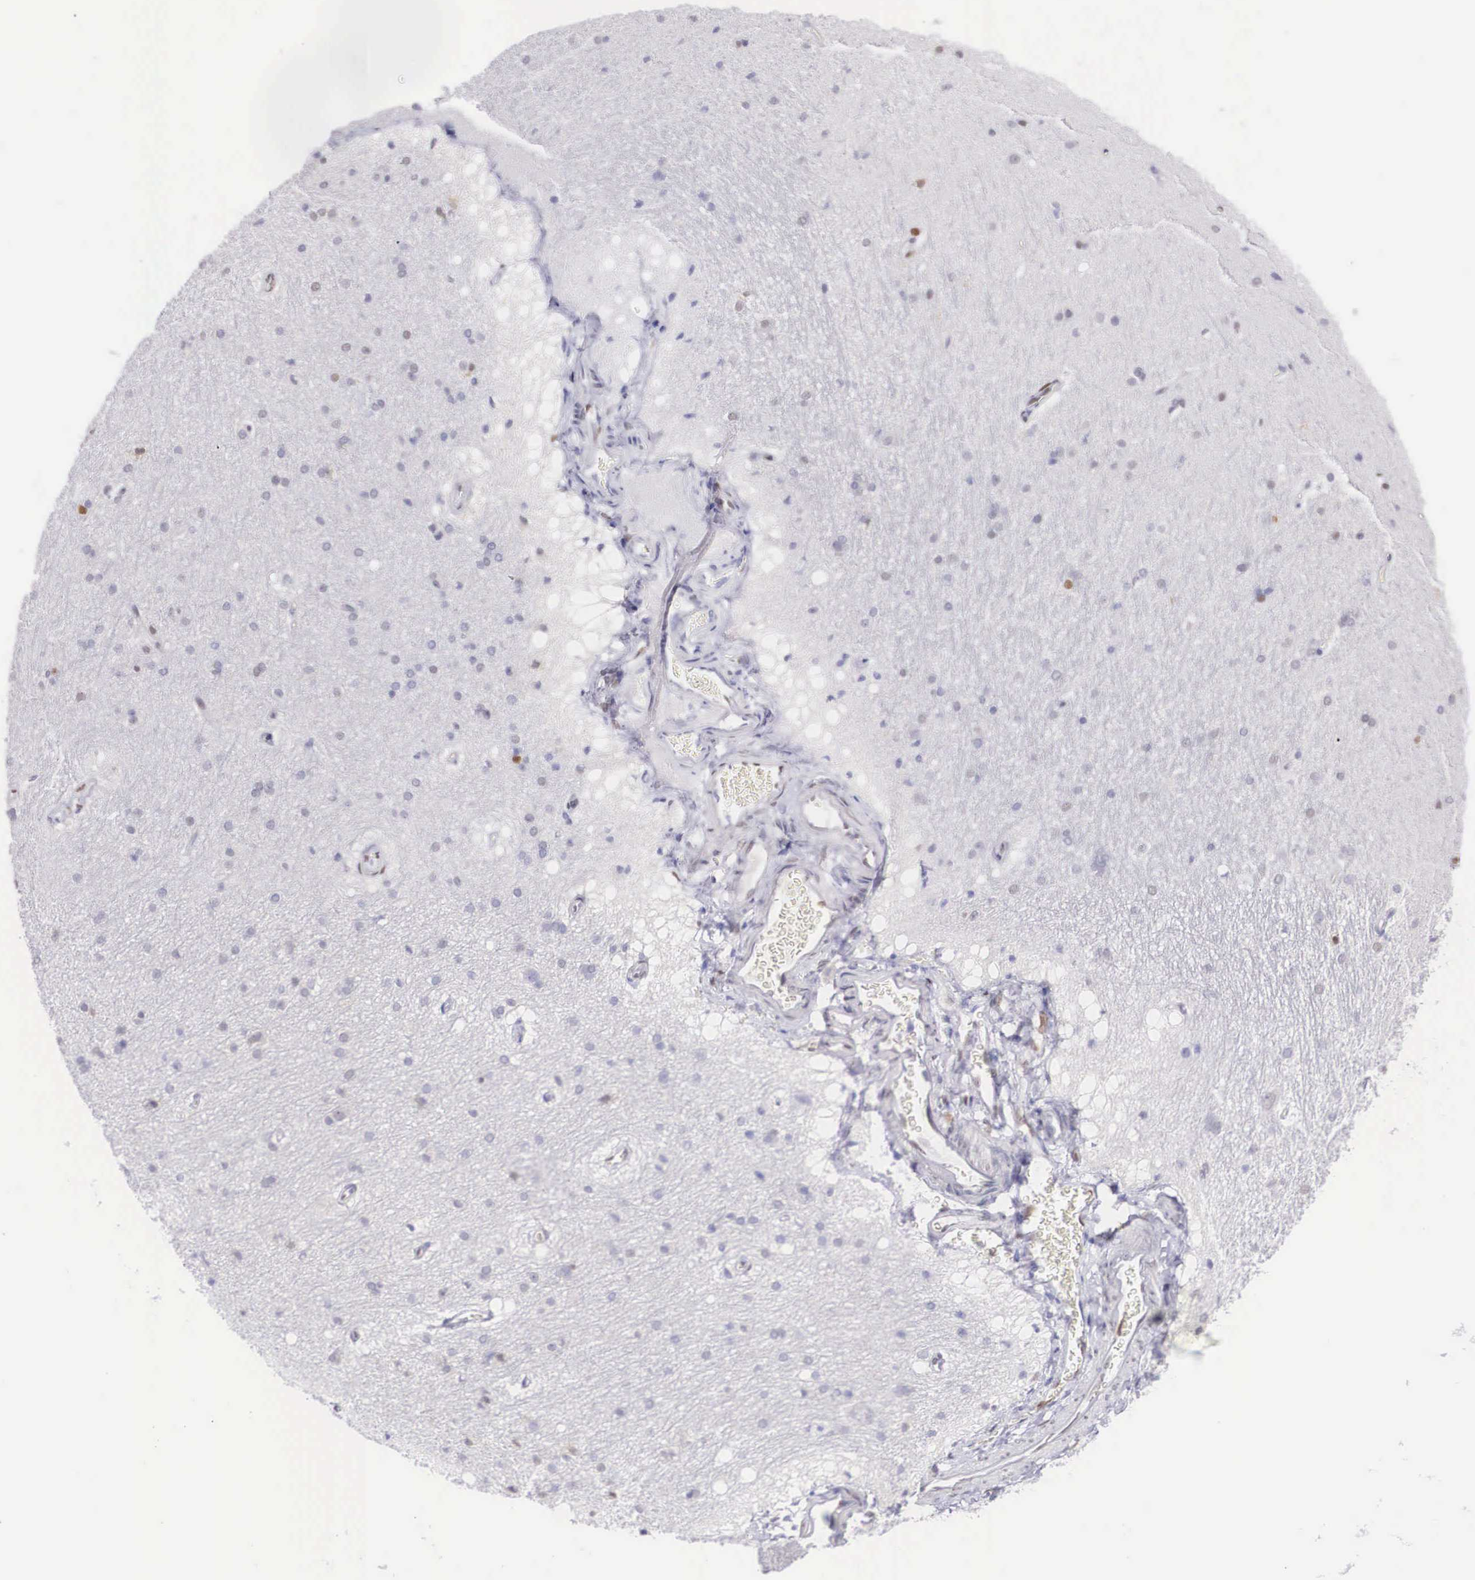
{"staining": {"intensity": "negative", "quantity": "none", "location": "none"}, "tissue": "cerebral cortex", "cell_type": "Endothelial cells", "image_type": "normal", "snomed": [{"axis": "morphology", "description": "Normal tissue, NOS"}, {"axis": "topography", "description": "Cerebral cortex"}, {"axis": "topography", "description": "Hippocampus"}], "caption": "Immunohistochemistry image of benign cerebral cortex stained for a protein (brown), which displays no staining in endothelial cells. (Stains: DAB immunohistochemistry (IHC) with hematoxylin counter stain, Microscopy: brightfield microscopy at high magnification).", "gene": "HMGN5", "patient": {"sex": "female", "age": 19}}